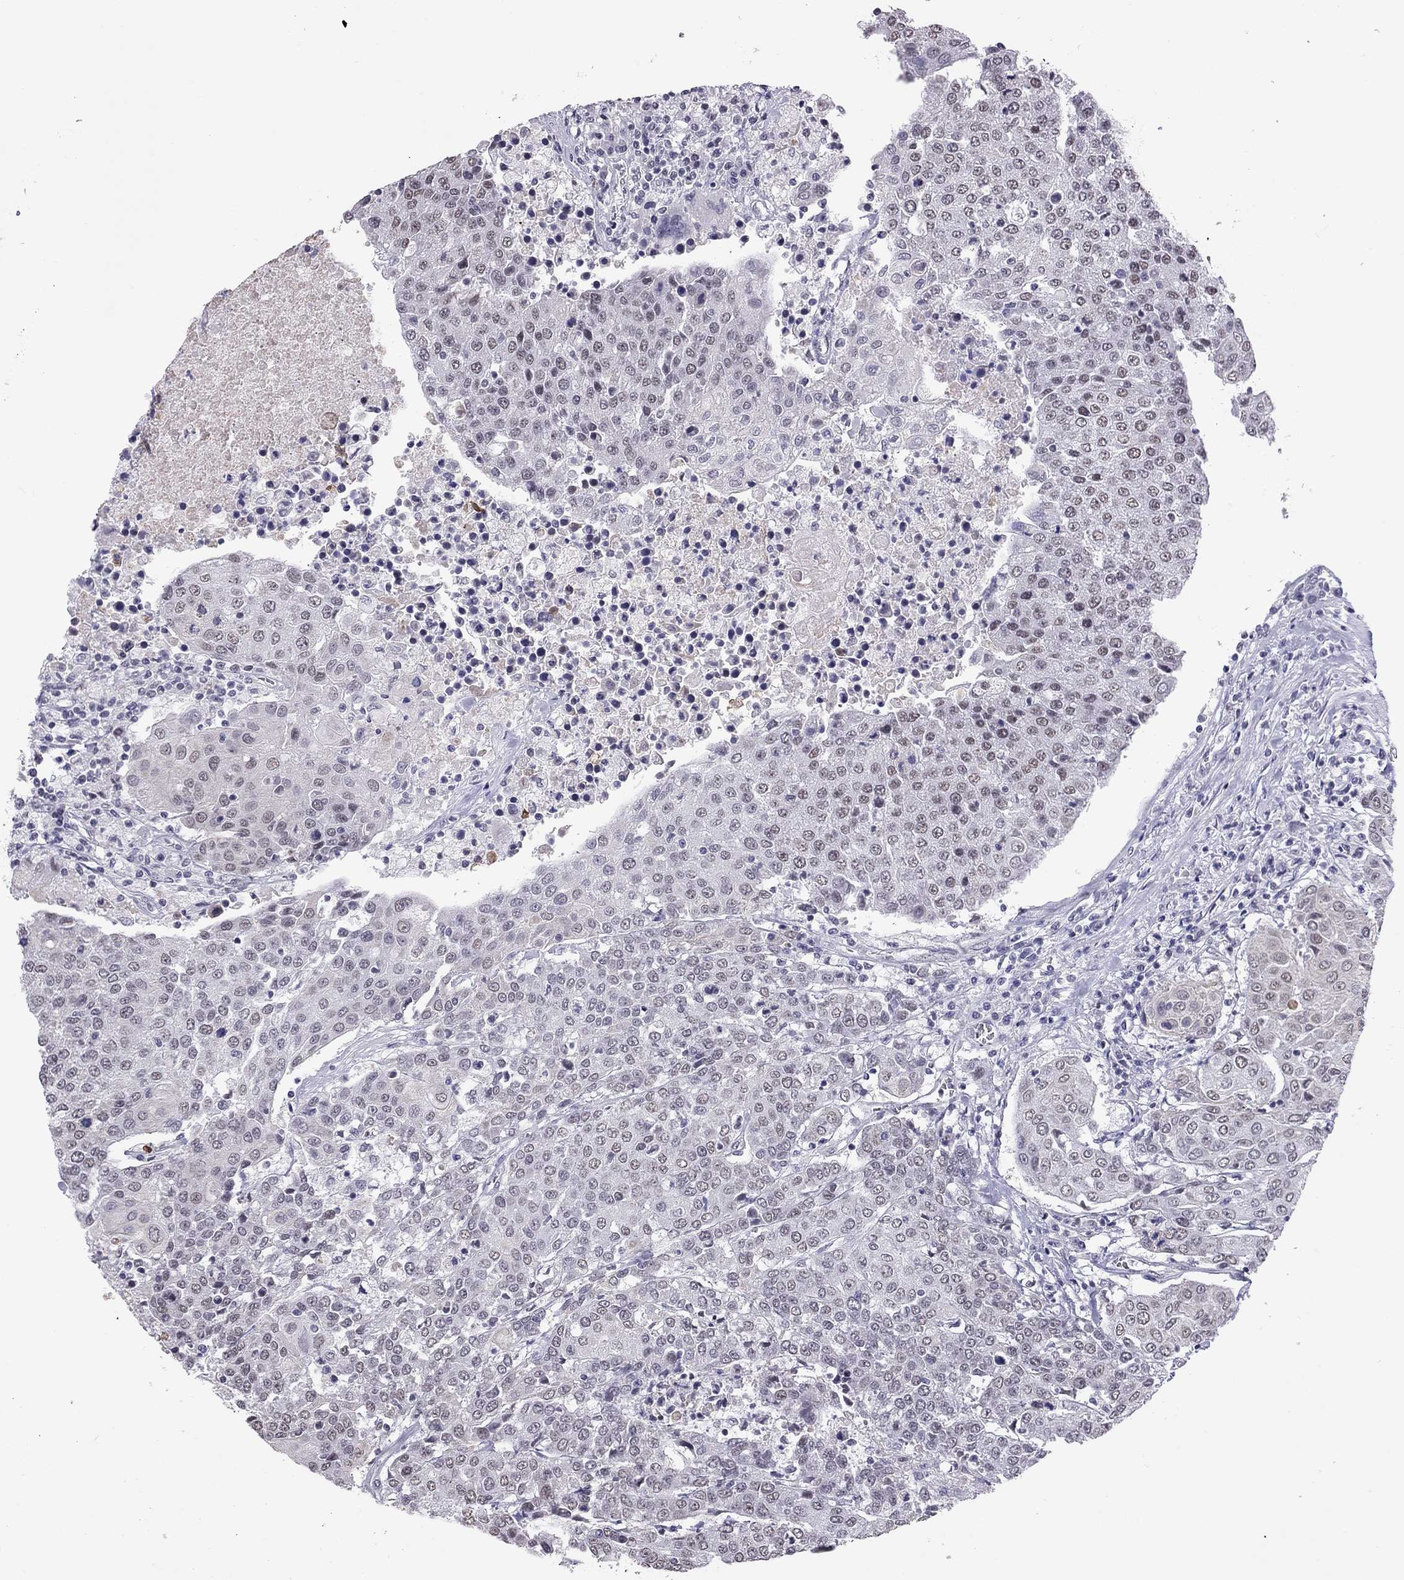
{"staining": {"intensity": "negative", "quantity": "none", "location": "none"}, "tissue": "urothelial cancer", "cell_type": "Tumor cells", "image_type": "cancer", "snomed": [{"axis": "morphology", "description": "Urothelial carcinoma, High grade"}, {"axis": "topography", "description": "Urinary bladder"}], "caption": "A micrograph of high-grade urothelial carcinoma stained for a protein exhibits no brown staining in tumor cells.", "gene": "PPP1R3A", "patient": {"sex": "female", "age": 85}}